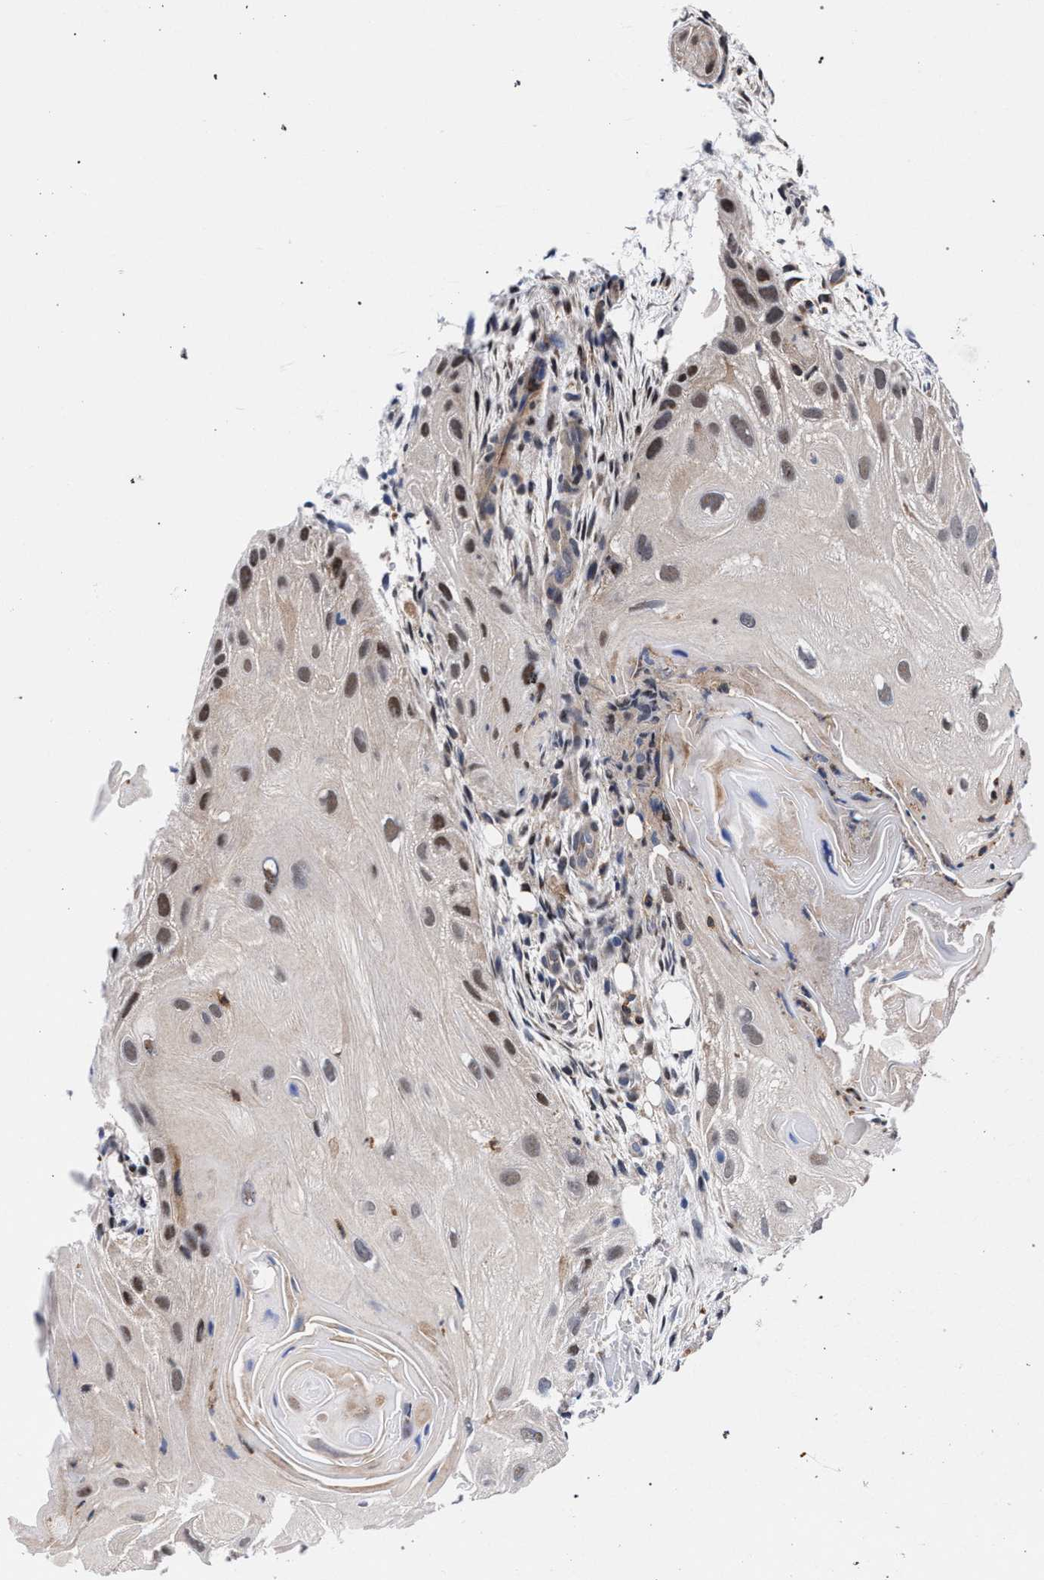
{"staining": {"intensity": "moderate", "quantity": "25%-75%", "location": "nuclear"}, "tissue": "skin cancer", "cell_type": "Tumor cells", "image_type": "cancer", "snomed": [{"axis": "morphology", "description": "Squamous cell carcinoma, NOS"}, {"axis": "topography", "description": "Skin"}], "caption": "Immunohistochemistry photomicrograph of human squamous cell carcinoma (skin) stained for a protein (brown), which shows medium levels of moderate nuclear staining in approximately 25%-75% of tumor cells.", "gene": "ZNF462", "patient": {"sex": "female", "age": 77}}